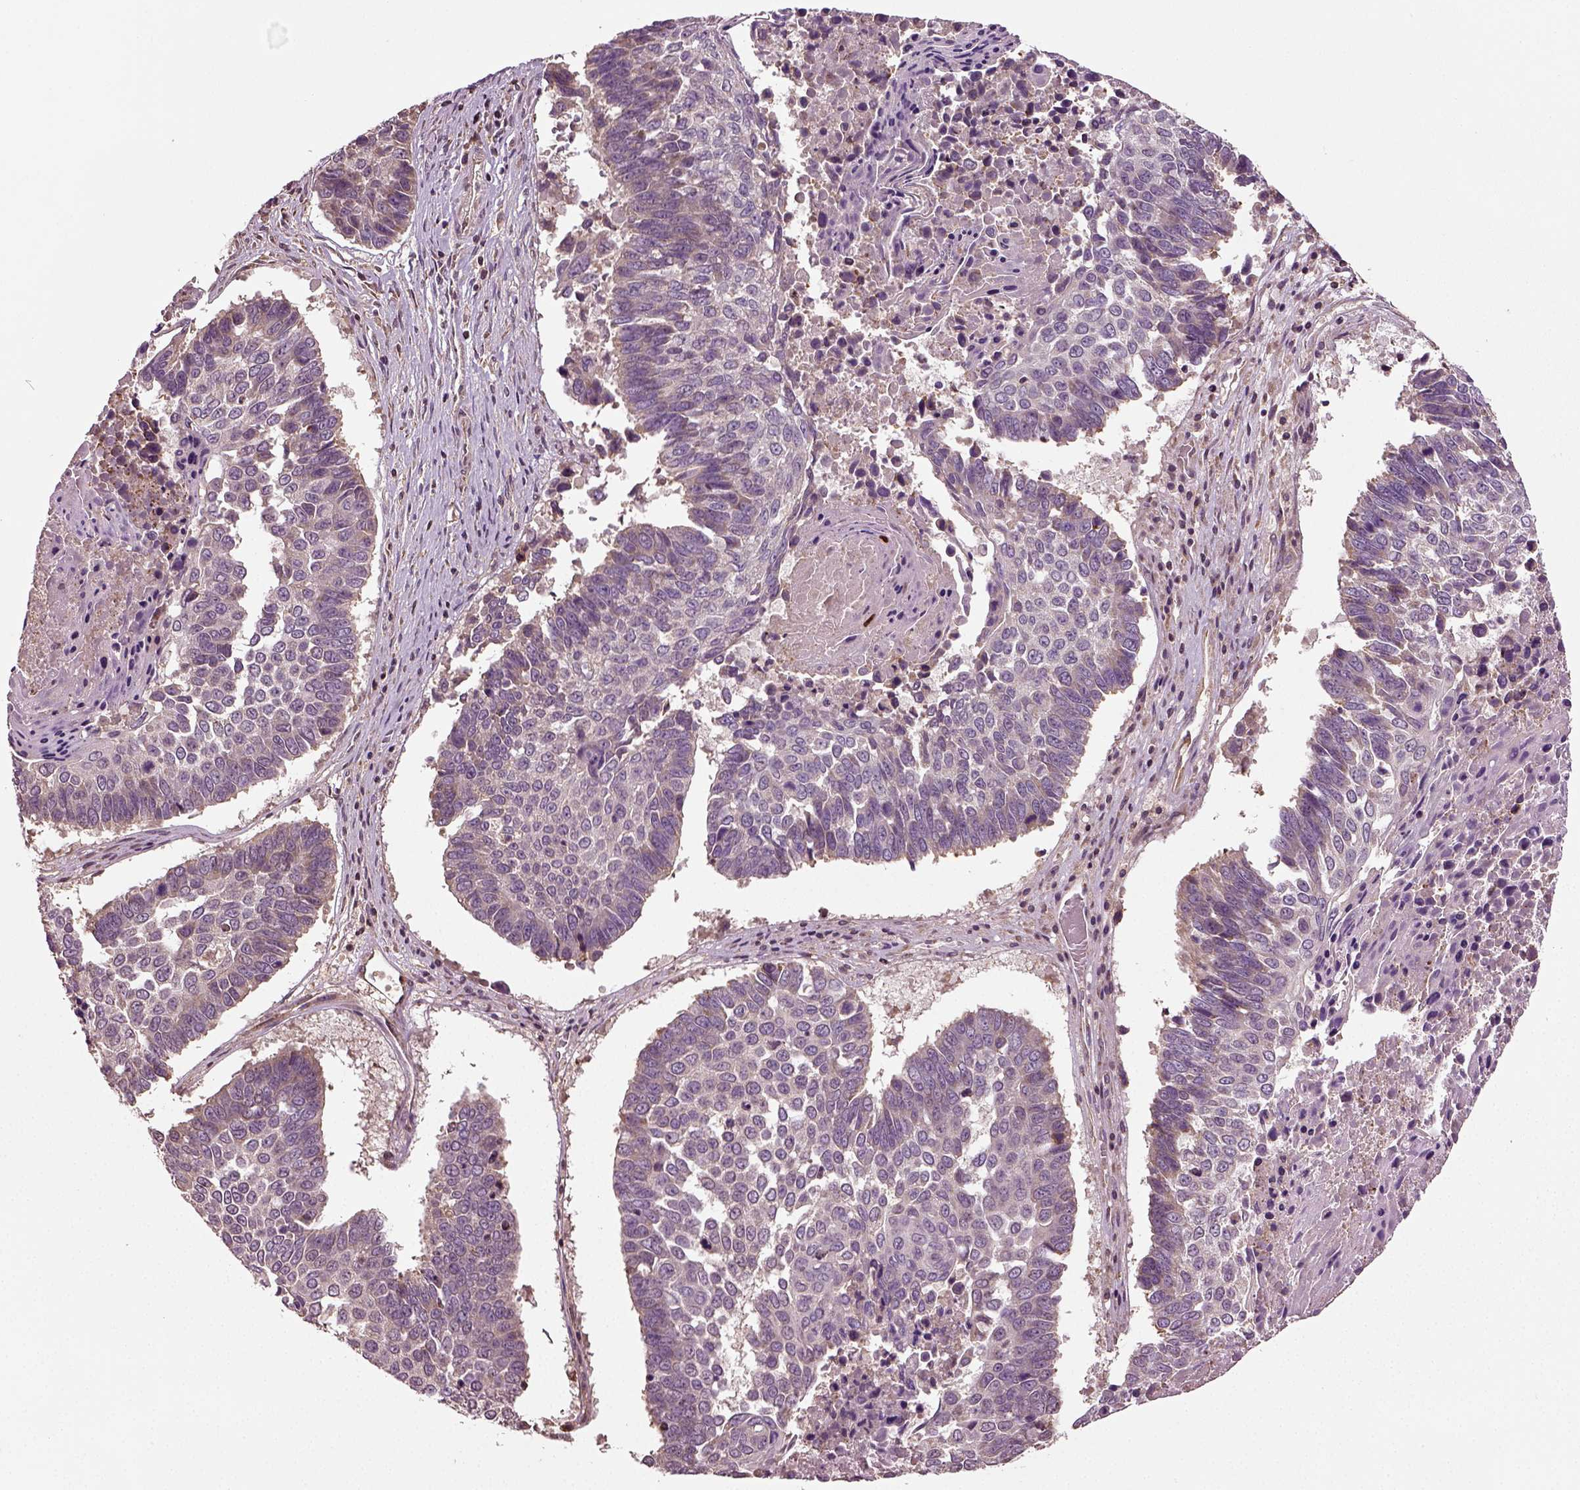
{"staining": {"intensity": "moderate", "quantity": "<25%", "location": "cytoplasmic/membranous"}, "tissue": "lung cancer", "cell_type": "Tumor cells", "image_type": "cancer", "snomed": [{"axis": "morphology", "description": "Squamous cell carcinoma, NOS"}, {"axis": "topography", "description": "Lung"}], "caption": "A high-resolution image shows immunohistochemistry staining of squamous cell carcinoma (lung), which demonstrates moderate cytoplasmic/membranous staining in approximately <25% of tumor cells. (Stains: DAB (3,3'-diaminobenzidine) in brown, nuclei in blue, Microscopy: brightfield microscopy at high magnification).", "gene": "ERV3-1", "patient": {"sex": "male", "age": 73}}